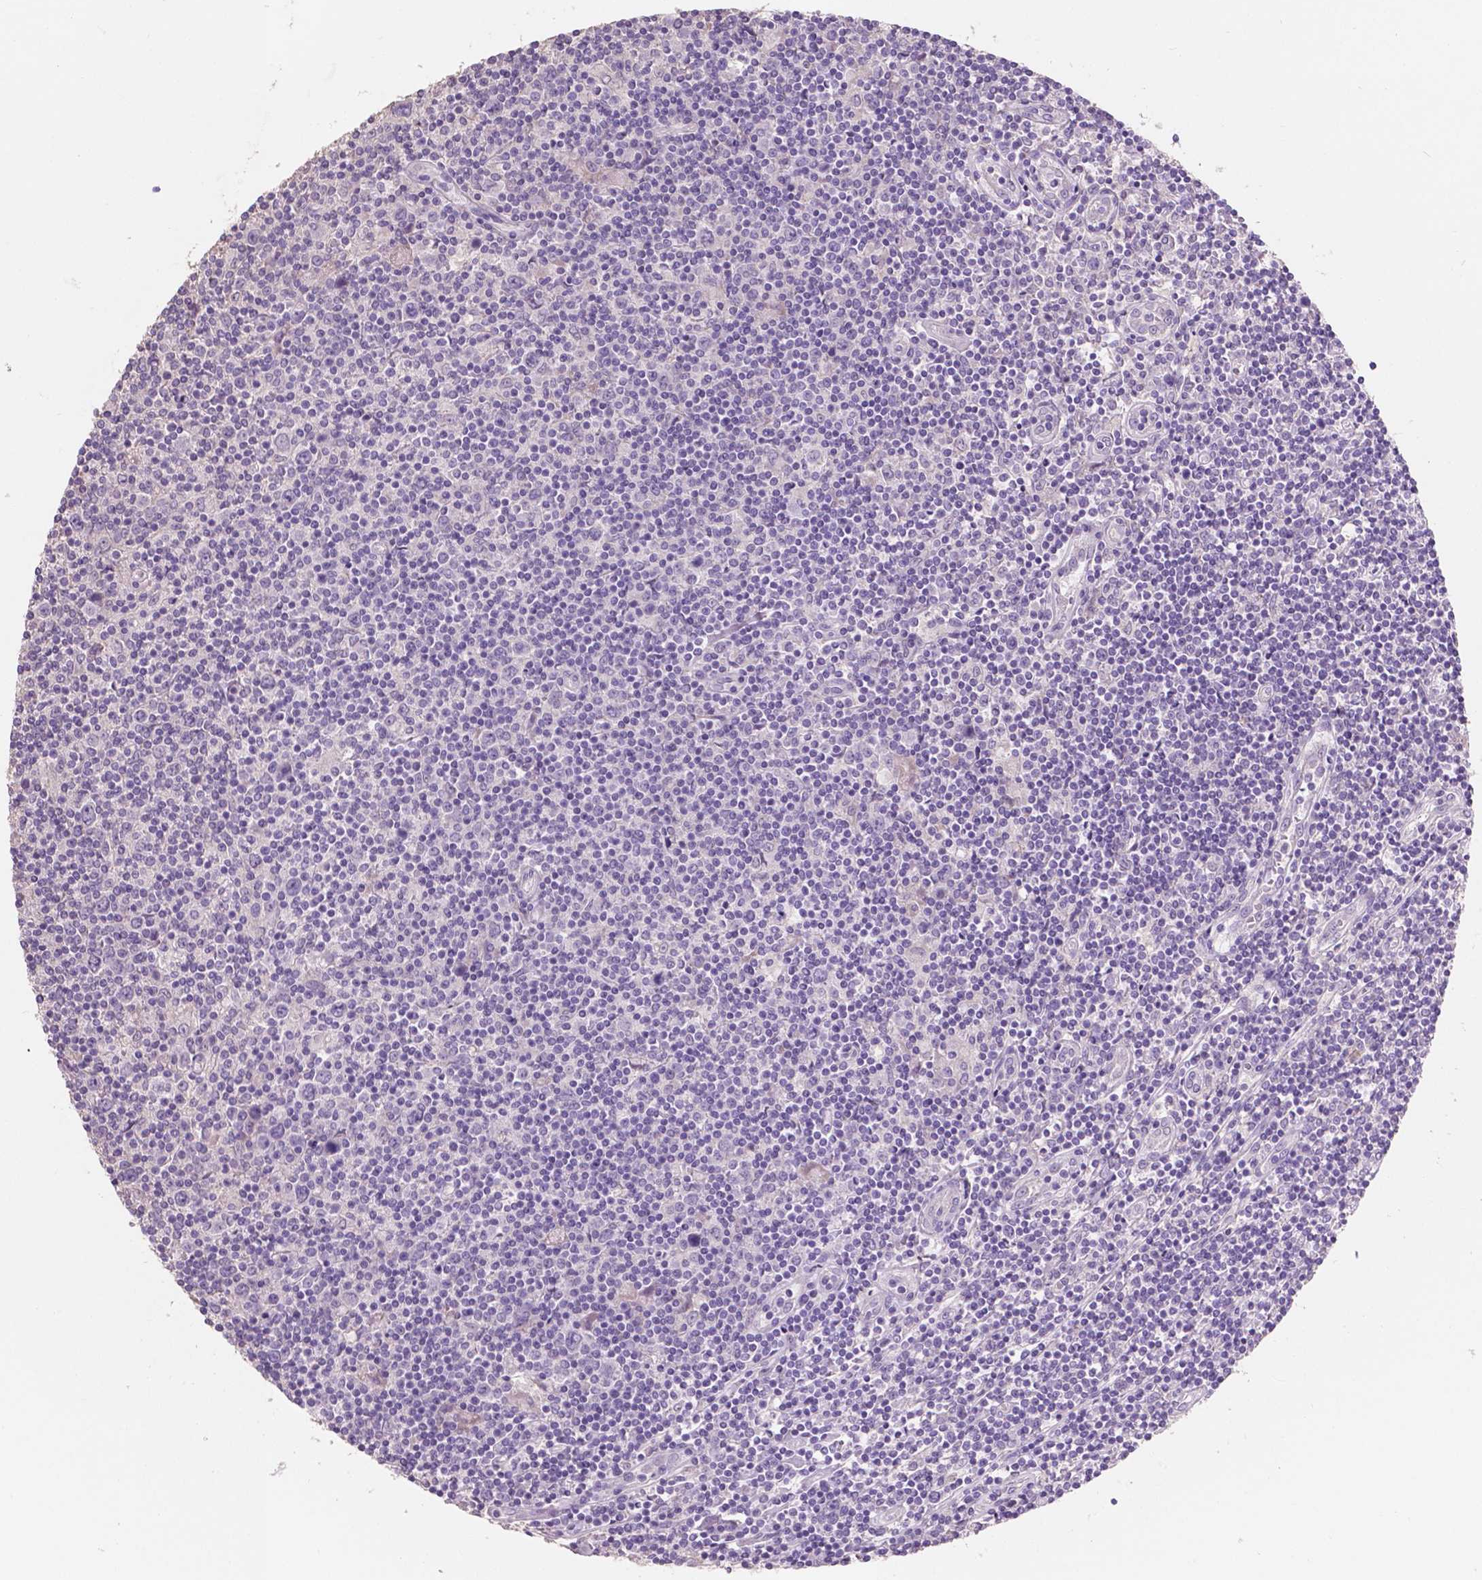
{"staining": {"intensity": "negative", "quantity": "none", "location": "none"}, "tissue": "lymphoma", "cell_type": "Tumor cells", "image_type": "cancer", "snomed": [{"axis": "morphology", "description": "Hodgkin's disease, NOS"}, {"axis": "topography", "description": "Lymph node"}], "caption": "This micrograph is of Hodgkin's disease stained with IHC to label a protein in brown with the nuclei are counter-stained blue. There is no staining in tumor cells.", "gene": "SBSN", "patient": {"sex": "male", "age": 40}}